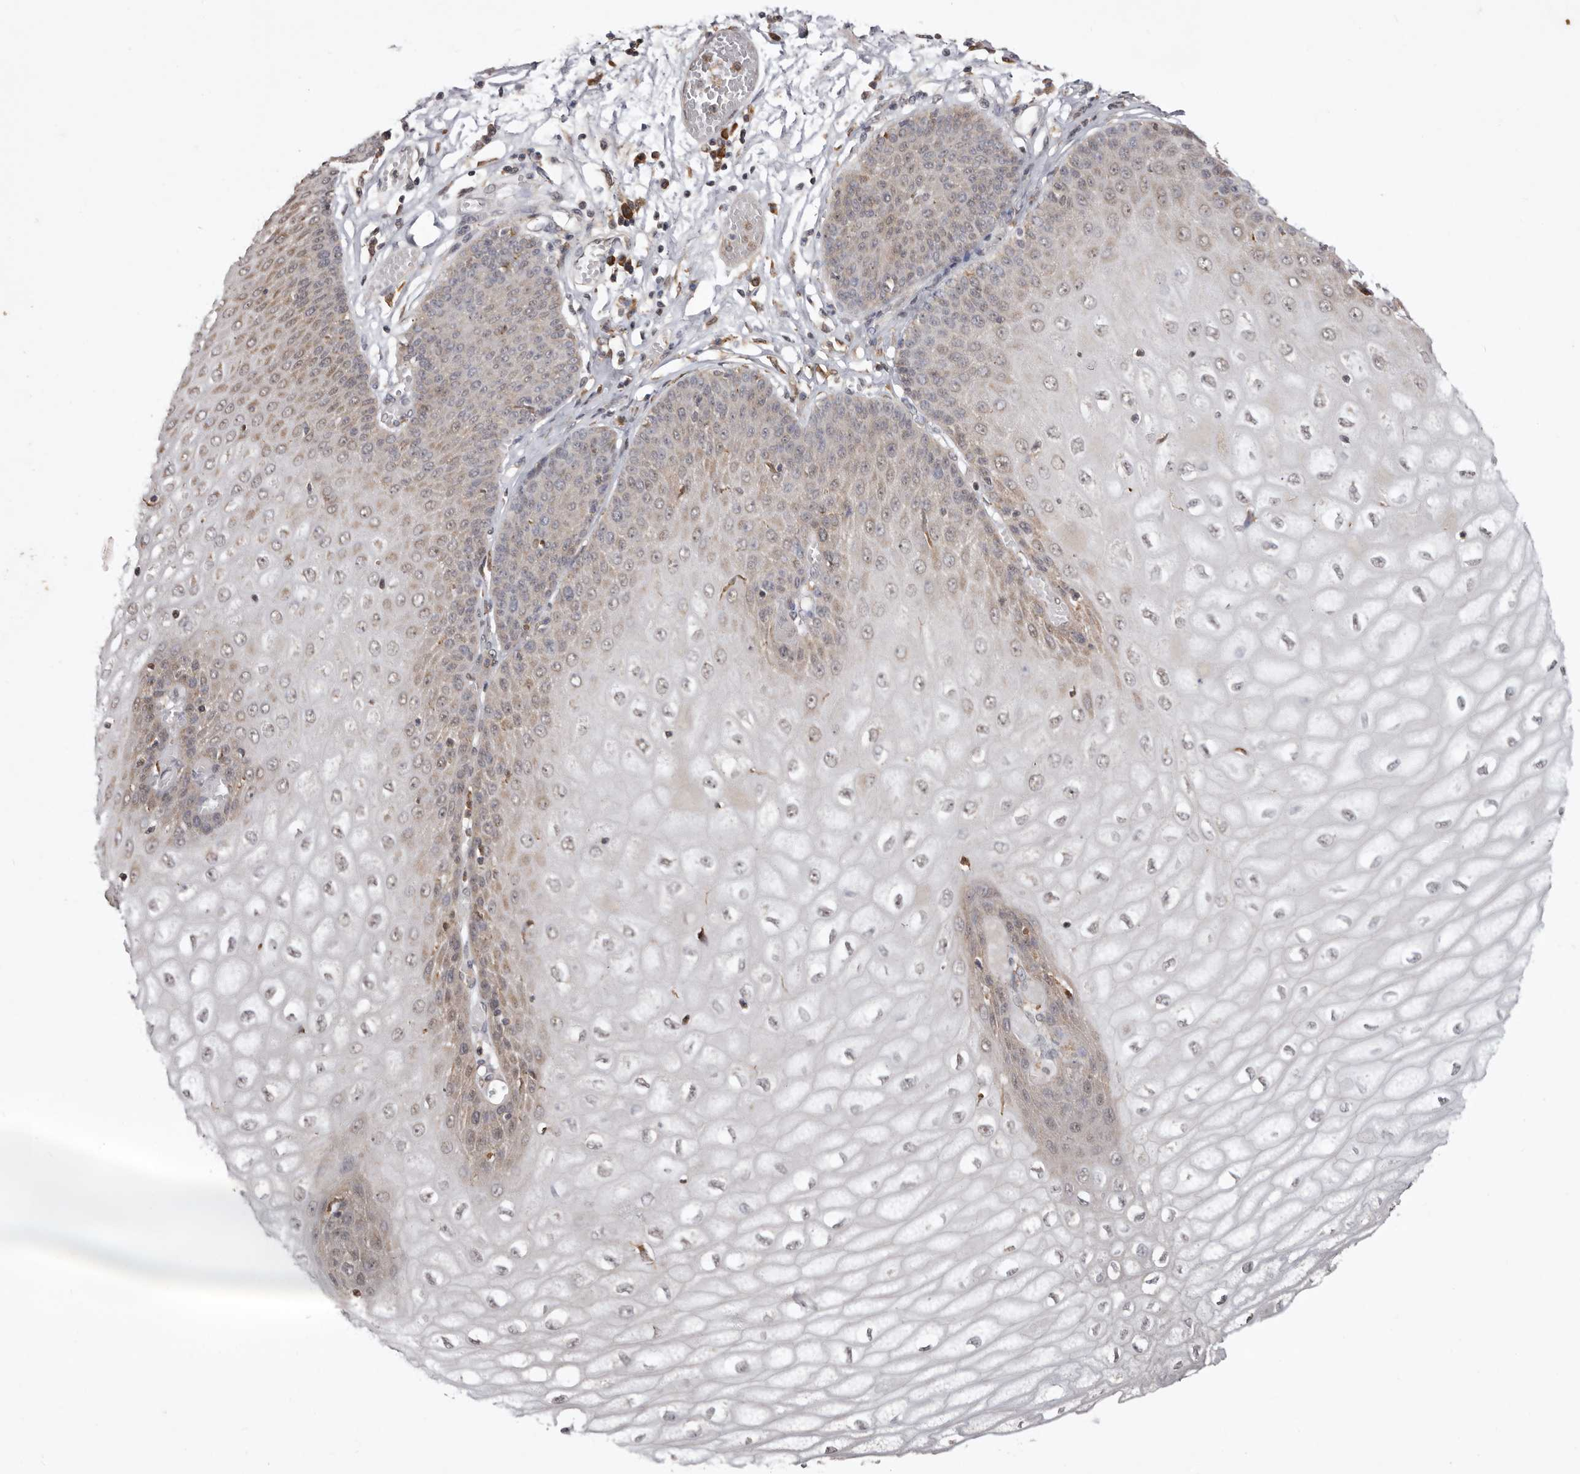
{"staining": {"intensity": "moderate", "quantity": "25%-75%", "location": "cytoplasmic/membranous"}, "tissue": "esophagus", "cell_type": "Squamous epithelial cells", "image_type": "normal", "snomed": [{"axis": "morphology", "description": "Normal tissue, NOS"}, {"axis": "topography", "description": "Esophagus"}], "caption": "IHC photomicrograph of benign esophagus: human esophagus stained using IHC shows medium levels of moderate protein expression localized specifically in the cytoplasmic/membranous of squamous epithelial cells, appearing as a cytoplasmic/membranous brown color.", "gene": "RRM2B", "patient": {"sex": "male", "age": 60}}